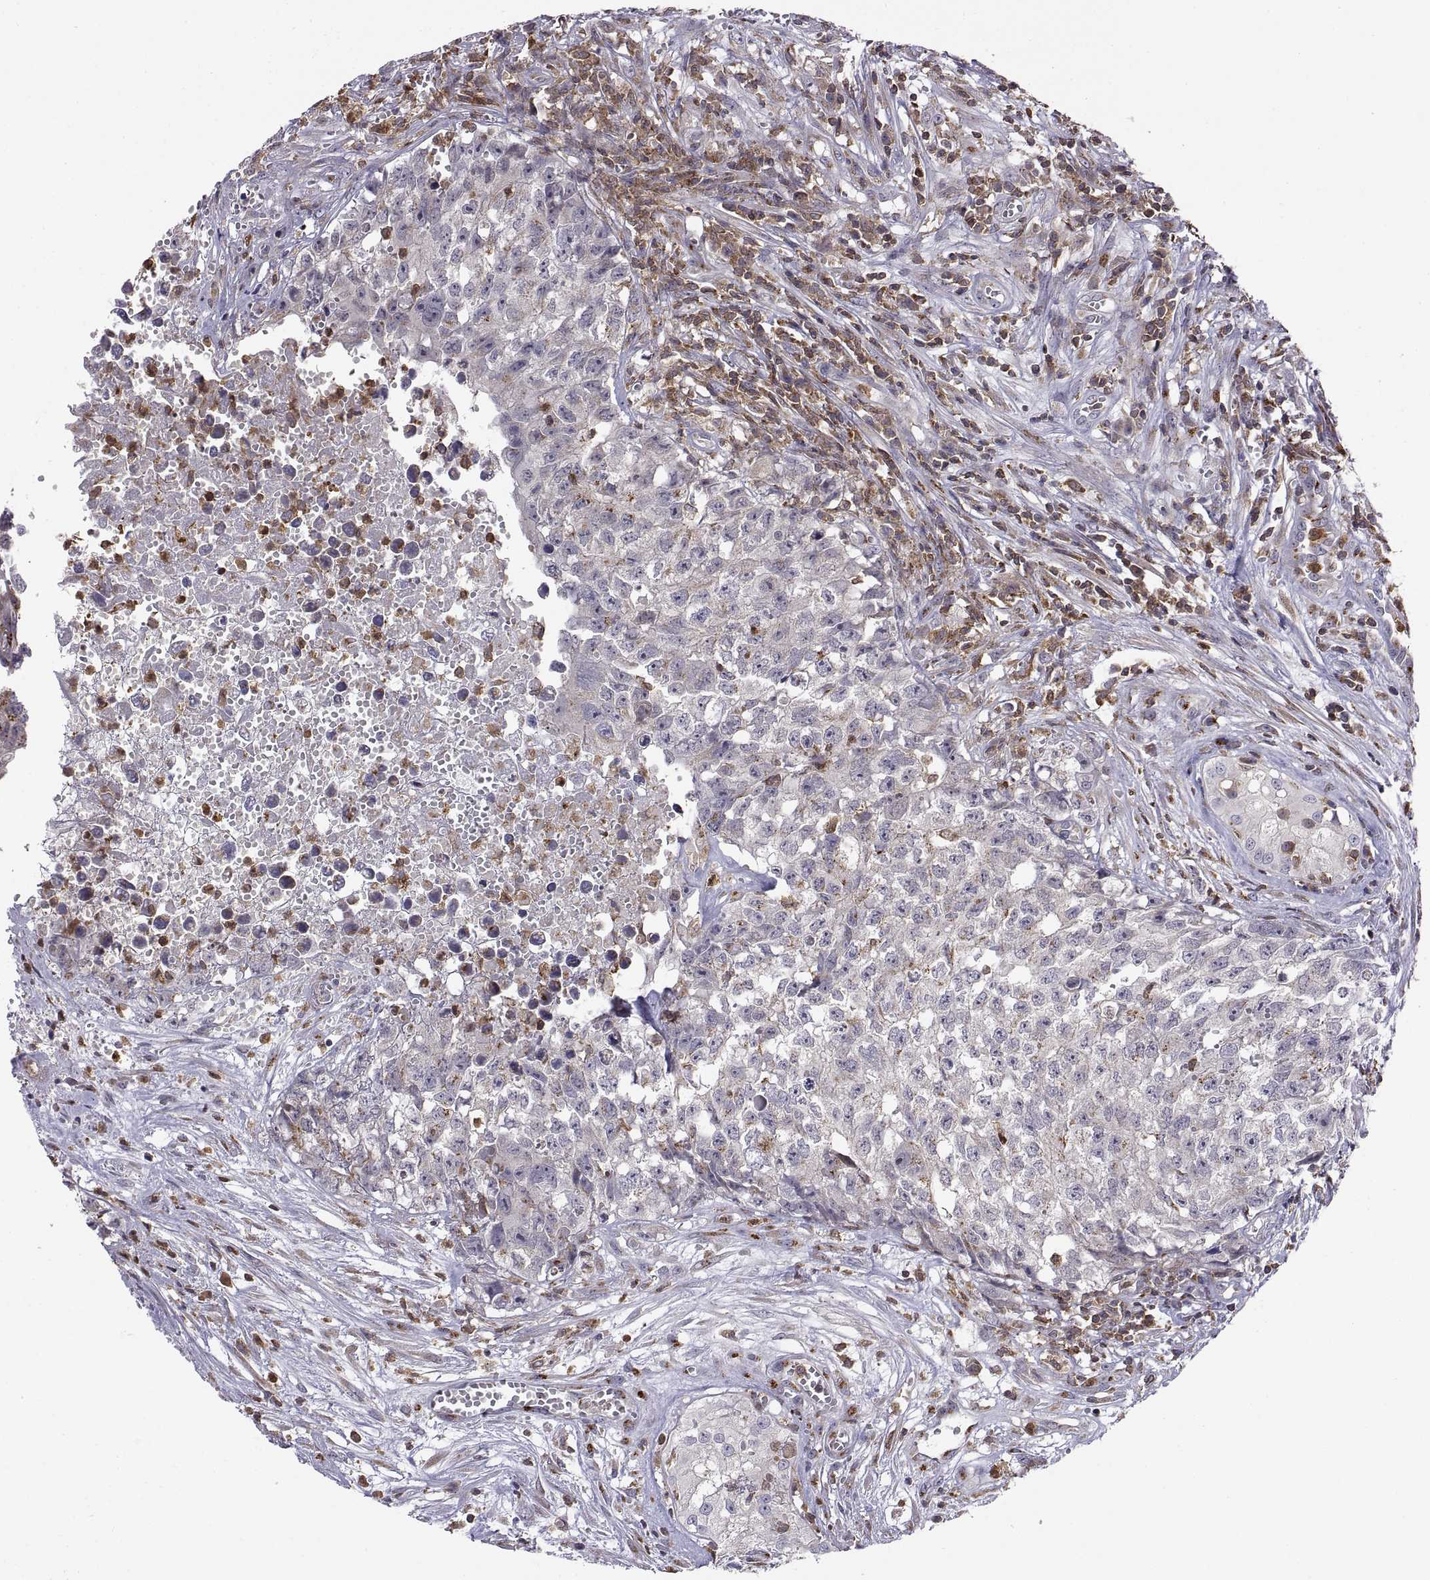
{"staining": {"intensity": "moderate", "quantity": "<25%", "location": "cytoplasmic/membranous"}, "tissue": "testis cancer", "cell_type": "Tumor cells", "image_type": "cancer", "snomed": [{"axis": "morphology", "description": "Seminoma, NOS"}, {"axis": "morphology", "description": "Carcinoma, Embryonal, NOS"}, {"axis": "topography", "description": "Testis"}], "caption": "This micrograph exhibits IHC staining of testis cancer (seminoma), with low moderate cytoplasmic/membranous positivity in about <25% of tumor cells.", "gene": "ACAP1", "patient": {"sex": "male", "age": 22}}